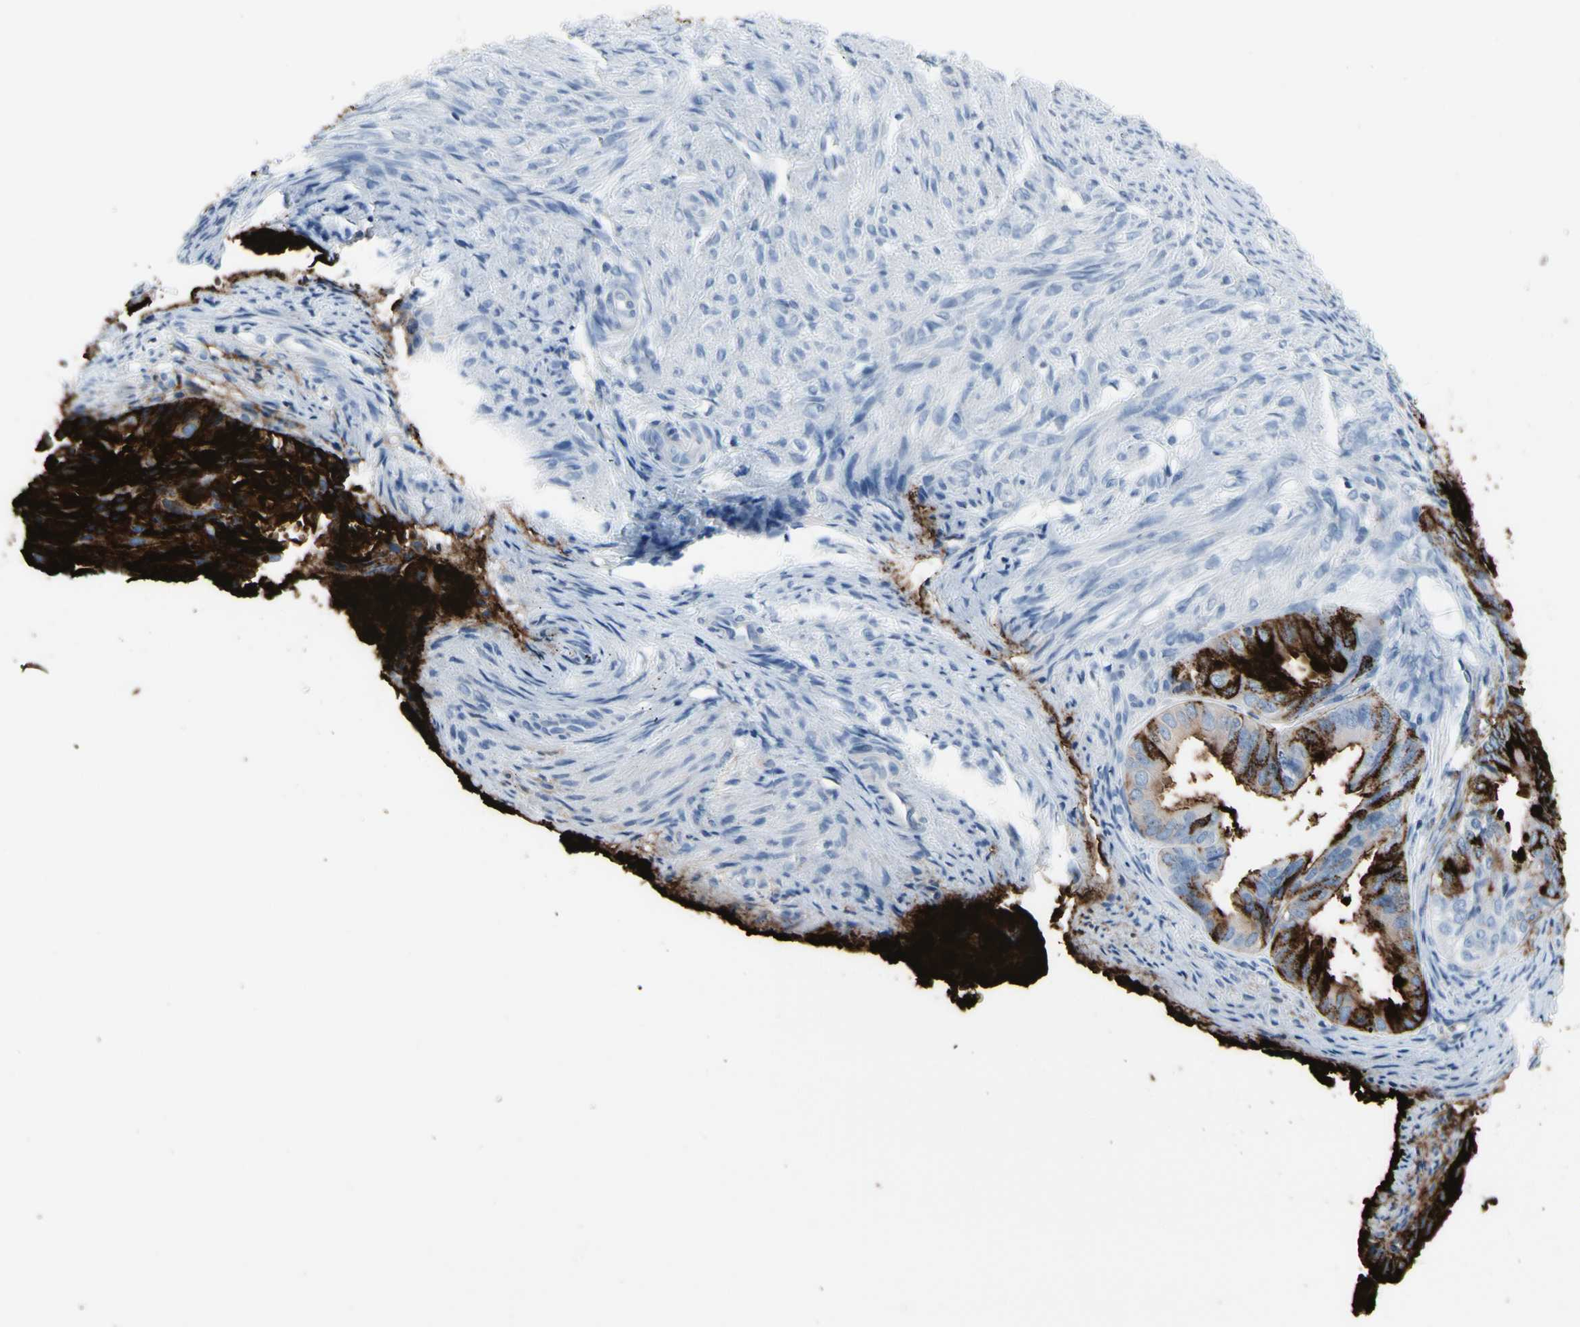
{"staining": {"intensity": "strong", "quantity": "<25%", "location": "cytoplasmic/membranous"}, "tissue": "endometrial cancer", "cell_type": "Tumor cells", "image_type": "cancer", "snomed": [{"axis": "morphology", "description": "Adenocarcinoma, NOS"}, {"axis": "topography", "description": "Endometrium"}], "caption": "Strong cytoplasmic/membranous staining for a protein is identified in approximately <25% of tumor cells of adenocarcinoma (endometrial) using immunohistochemistry (IHC).", "gene": "MUC5B", "patient": {"sex": "female", "age": 86}}